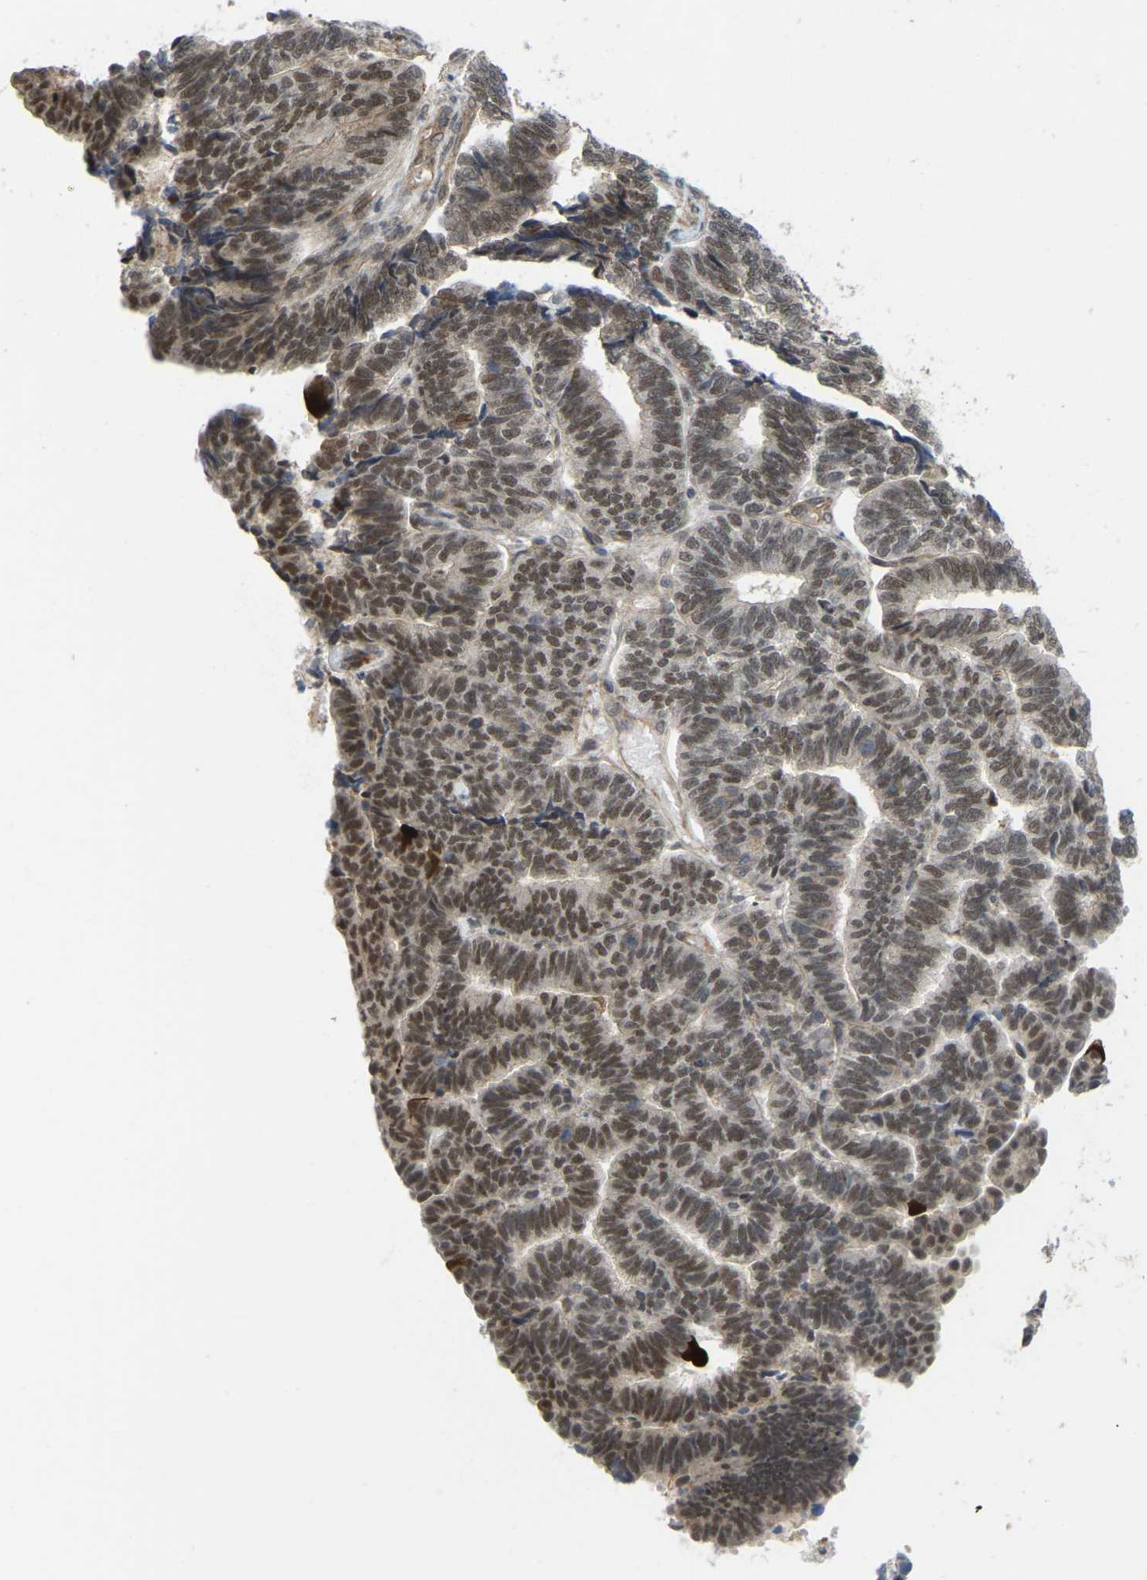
{"staining": {"intensity": "moderate", "quantity": ">75%", "location": "nuclear"}, "tissue": "endometrial cancer", "cell_type": "Tumor cells", "image_type": "cancer", "snomed": [{"axis": "morphology", "description": "Adenocarcinoma, NOS"}, {"axis": "topography", "description": "Endometrium"}], "caption": "A medium amount of moderate nuclear positivity is identified in approximately >75% of tumor cells in adenocarcinoma (endometrial) tissue. (DAB IHC with brightfield microscopy, high magnification).", "gene": "SERPINB5", "patient": {"sex": "female", "age": 70}}